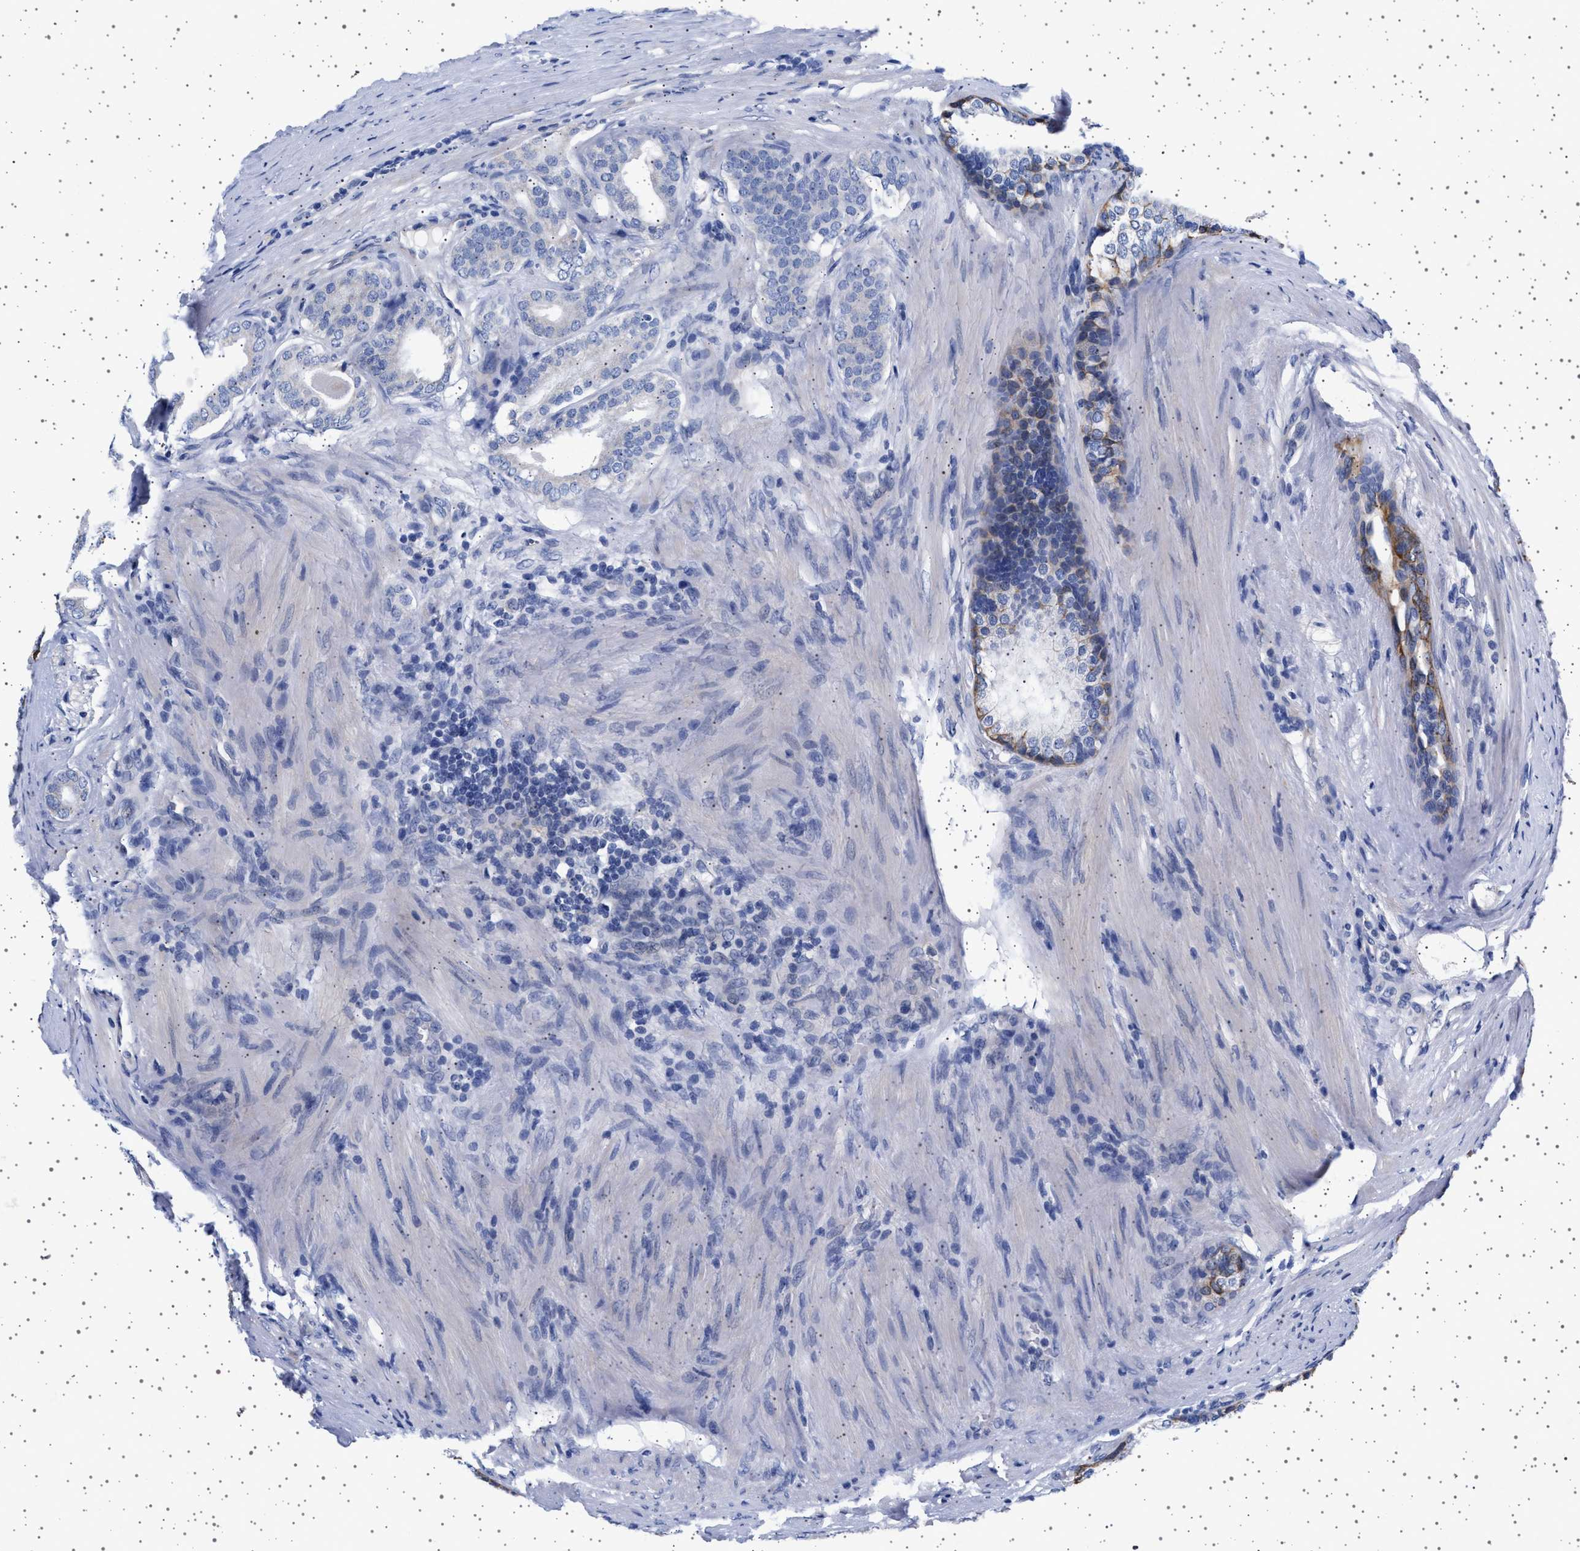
{"staining": {"intensity": "negative", "quantity": "none", "location": "none"}, "tissue": "prostate cancer", "cell_type": "Tumor cells", "image_type": "cancer", "snomed": [{"axis": "morphology", "description": "Adenocarcinoma, High grade"}, {"axis": "topography", "description": "Prostate"}], "caption": "Protein analysis of adenocarcinoma (high-grade) (prostate) displays no significant expression in tumor cells.", "gene": "TRMT10B", "patient": {"sex": "male", "age": 60}}